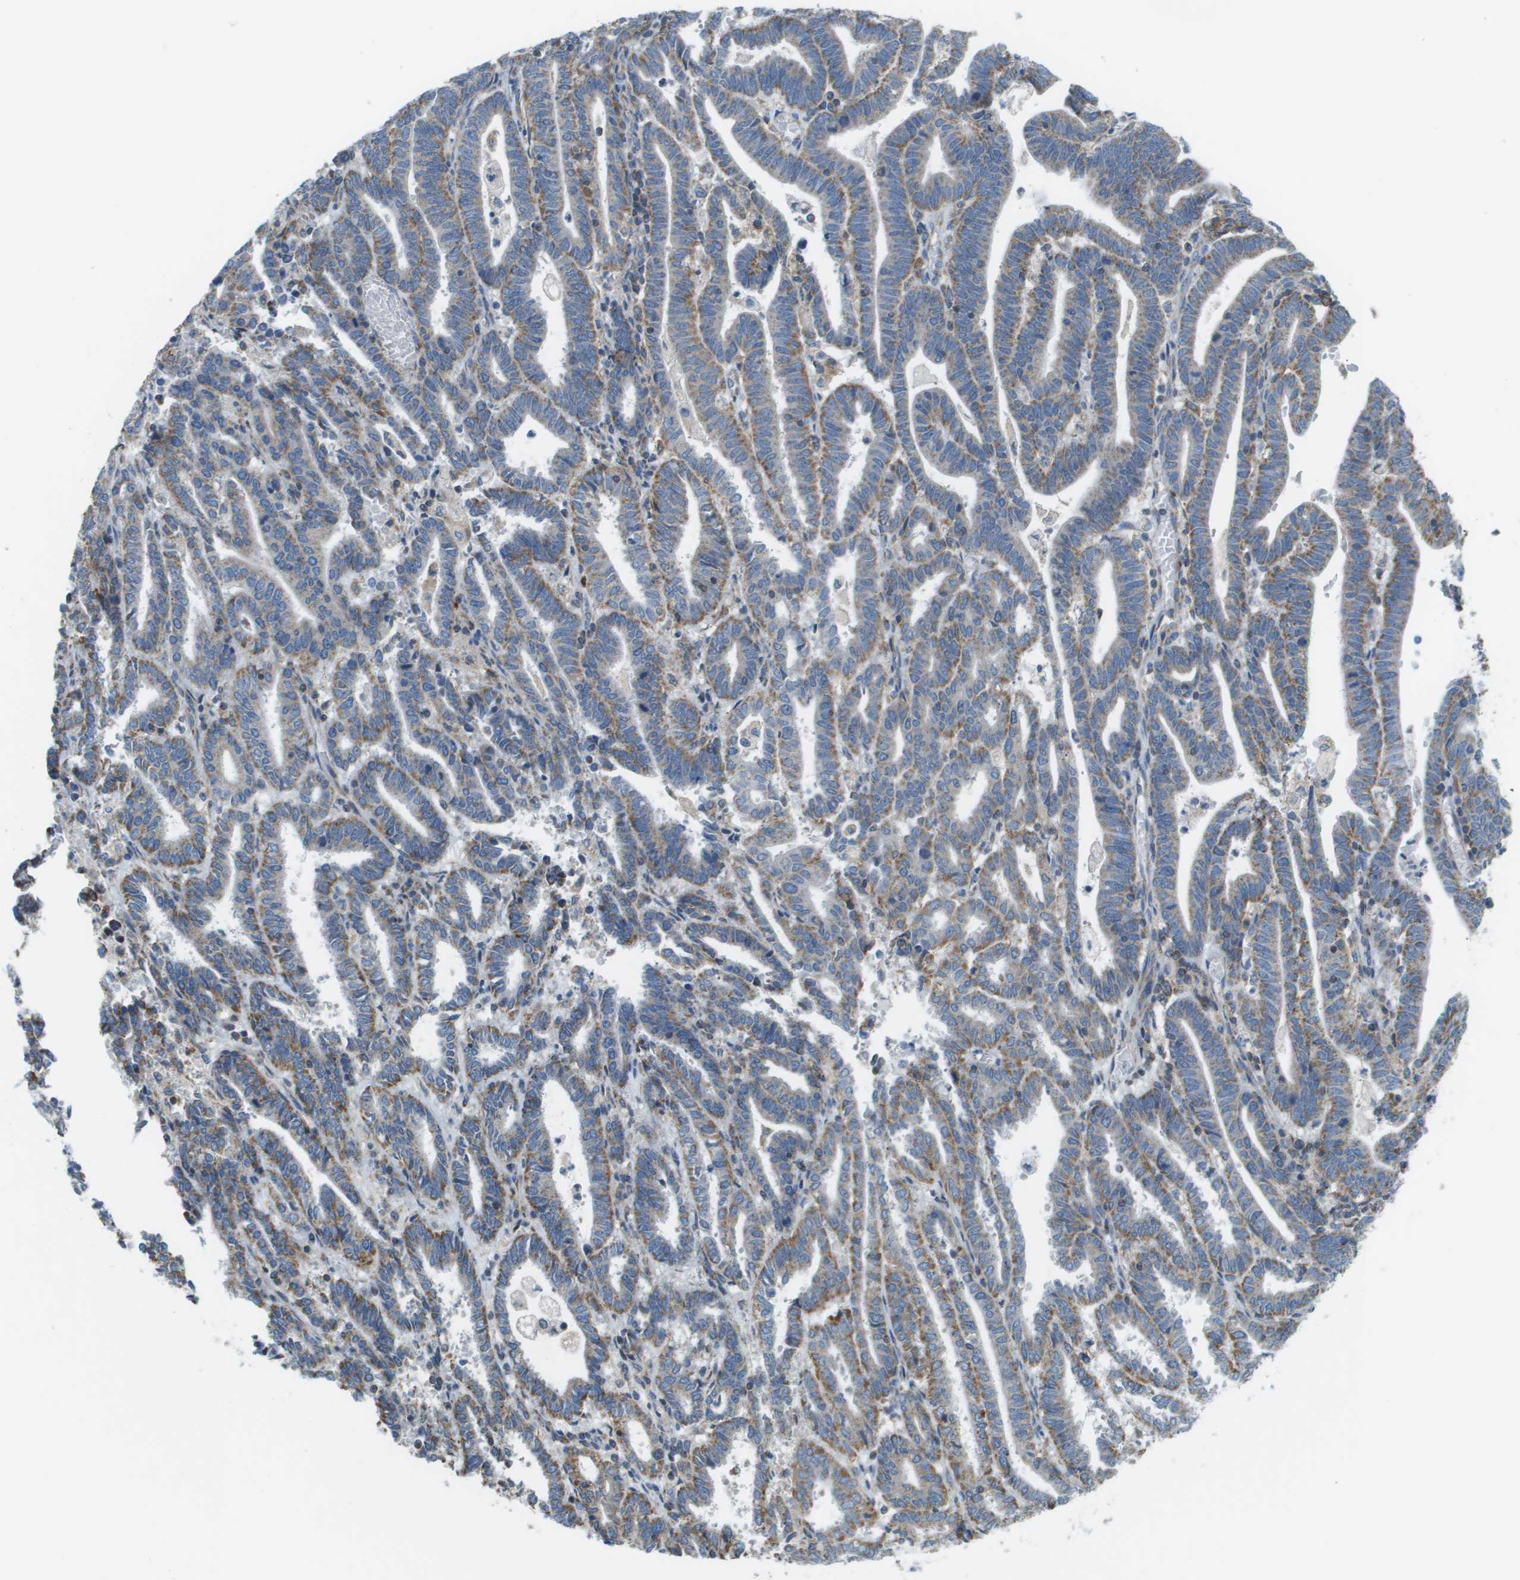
{"staining": {"intensity": "moderate", "quantity": ">75%", "location": "cytoplasmic/membranous"}, "tissue": "endometrial cancer", "cell_type": "Tumor cells", "image_type": "cancer", "snomed": [{"axis": "morphology", "description": "Adenocarcinoma, NOS"}, {"axis": "topography", "description": "Uterus"}], "caption": "Endometrial cancer stained with immunohistochemistry displays moderate cytoplasmic/membranous positivity in about >75% of tumor cells. (Stains: DAB in brown, nuclei in blue, Microscopy: brightfield microscopy at high magnification).", "gene": "TAOK3", "patient": {"sex": "female", "age": 83}}